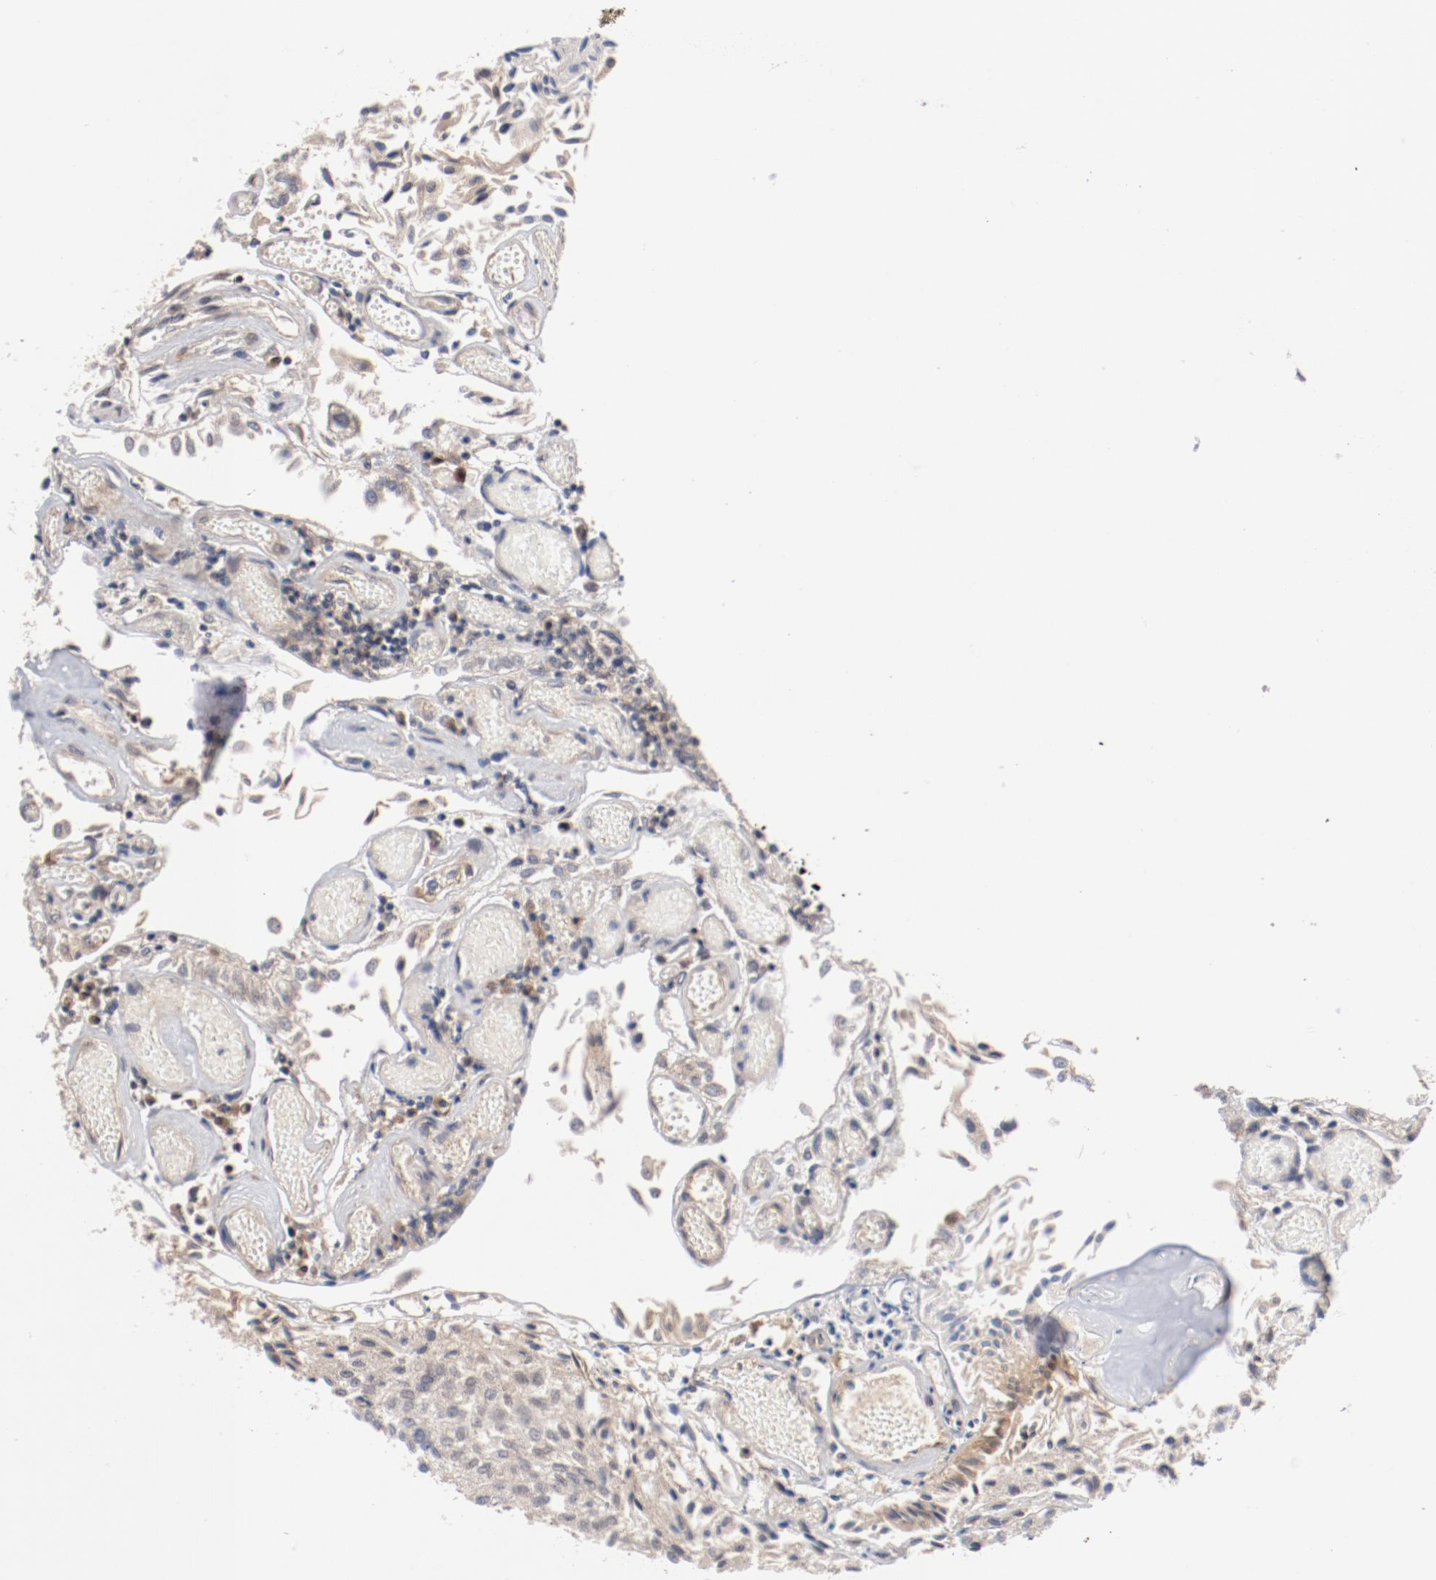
{"staining": {"intensity": "negative", "quantity": "none", "location": "none"}, "tissue": "urothelial cancer", "cell_type": "Tumor cells", "image_type": "cancer", "snomed": [{"axis": "morphology", "description": "Urothelial carcinoma, Low grade"}, {"axis": "topography", "description": "Urinary bladder"}], "caption": "The image demonstrates no significant positivity in tumor cells of low-grade urothelial carcinoma.", "gene": "PITPNM2", "patient": {"sex": "male", "age": 86}}